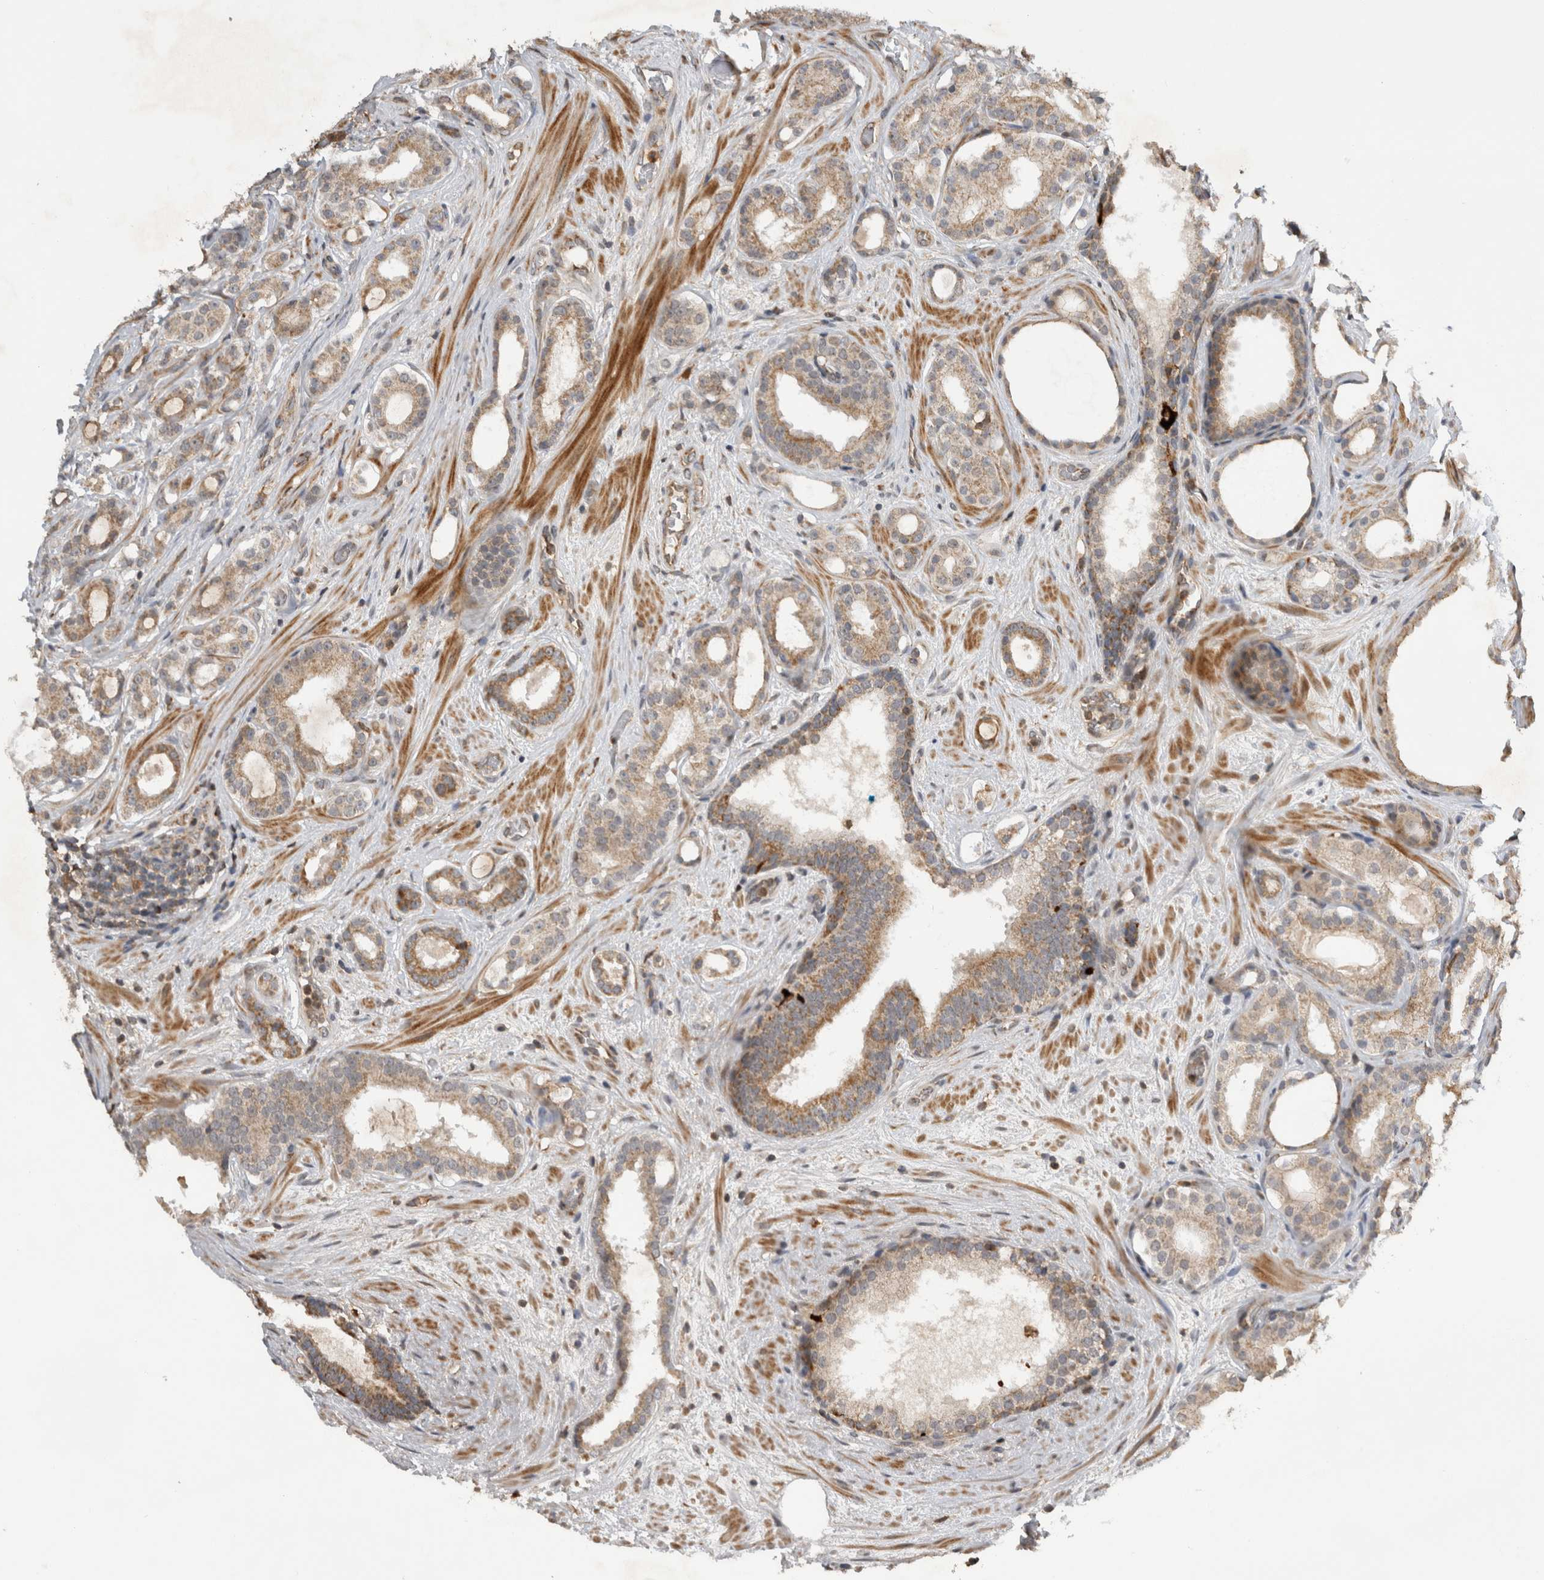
{"staining": {"intensity": "weak", "quantity": ">75%", "location": "cytoplasmic/membranous"}, "tissue": "prostate cancer", "cell_type": "Tumor cells", "image_type": "cancer", "snomed": [{"axis": "morphology", "description": "Adenocarcinoma, High grade"}, {"axis": "topography", "description": "Prostate"}], "caption": "Prostate cancer stained with DAB (3,3'-diaminobenzidine) immunohistochemistry shows low levels of weak cytoplasmic/membranous positivity in approximately >75% of tumor cells.", "gene": "KCNIP1", "patient": {"sex": "male", "age": 60}}